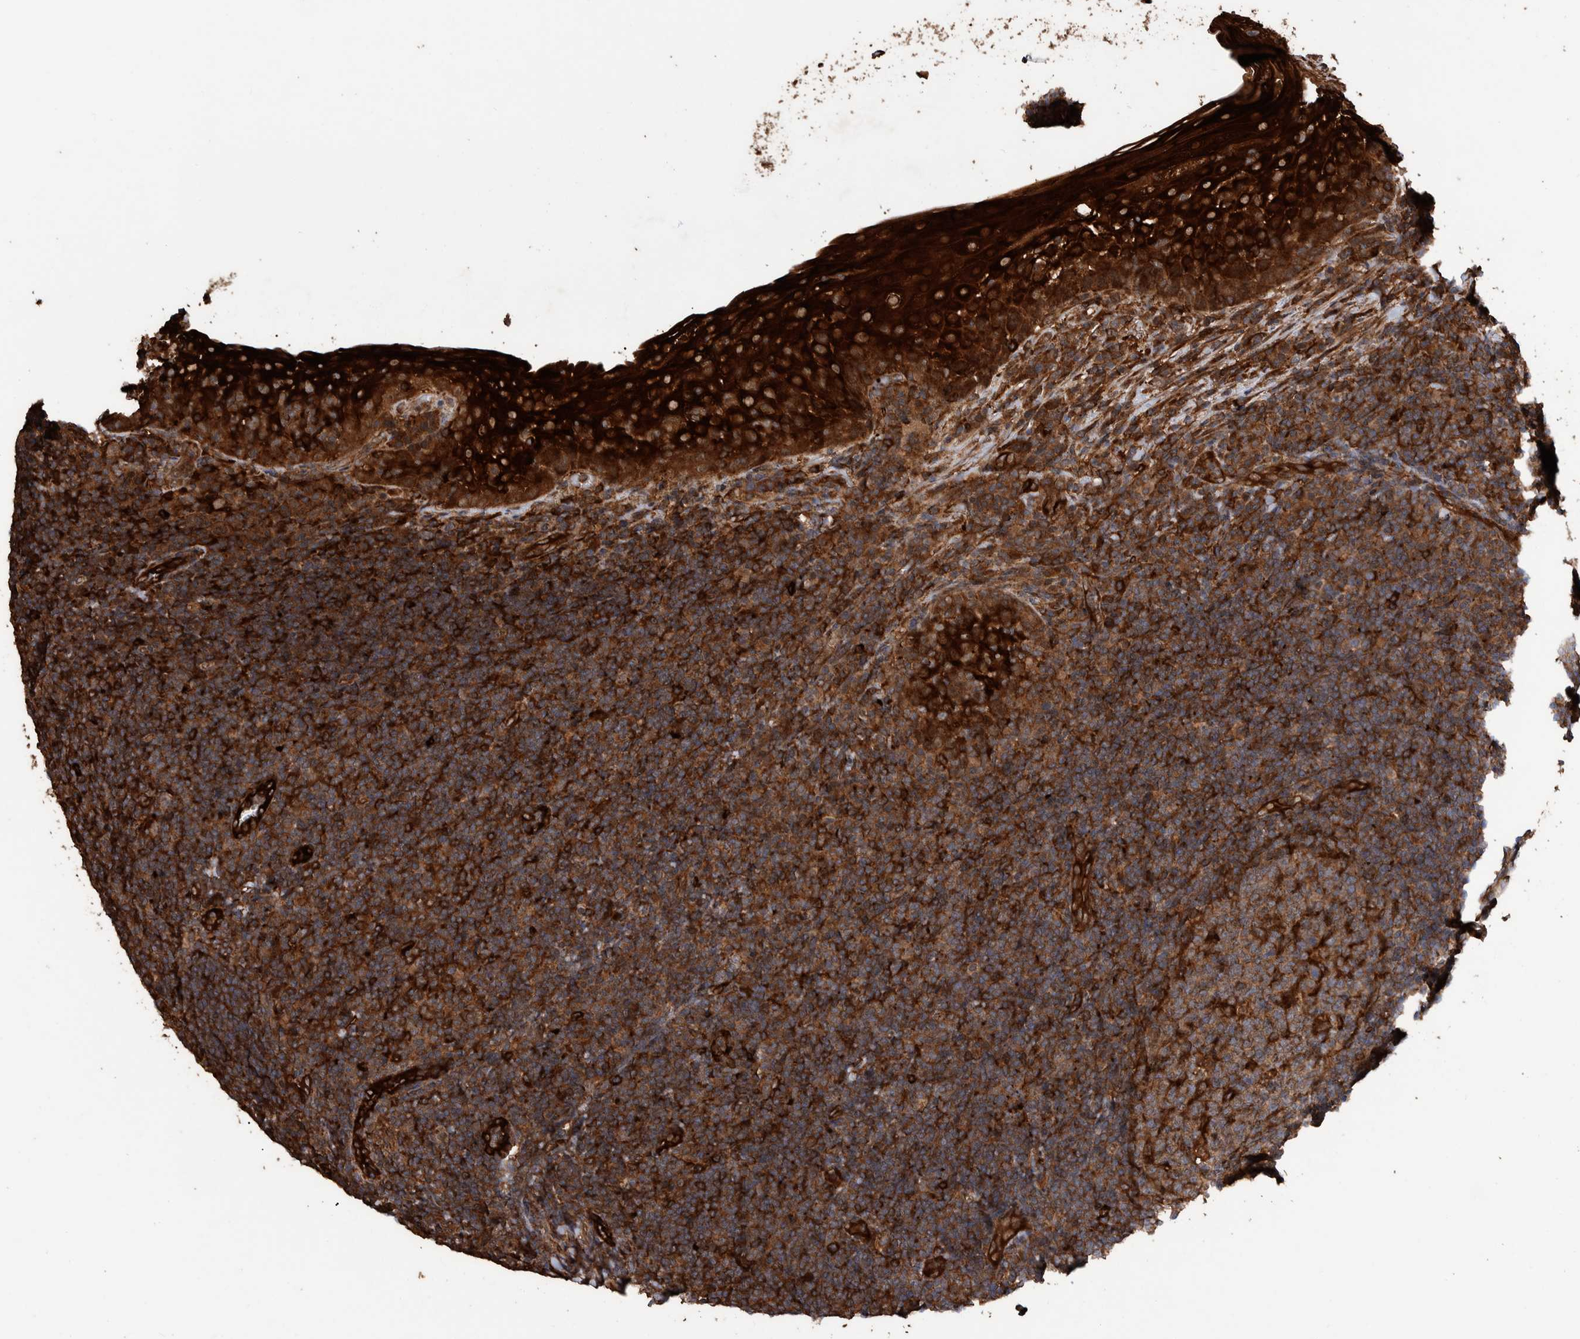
{"staining": {"intensity": "strong", "quantity": ">75%", "location": "cytoplasmic/membranous"}, "tissue": "tonsil", "cell_type": "Germinal center cells", "image_type": "normal", "snomed": [{"axis": "morphology", "description": "Normal tissue, NOS"}, {"axis": "topography", "description": "Tonsil"}], "caption": "Immunohistochemistry (IHC) histopathology image of benign tonsil: human tonsil stained using IHC reveals high levels of strong protein expression localized specifically in the cytoplasmic/membranous of germinal center cells, appearing as a cytoplasmic/membranous brown color.", "gene": "ENSG00000251537", "patient": {"sex": "male", "age": 37}}